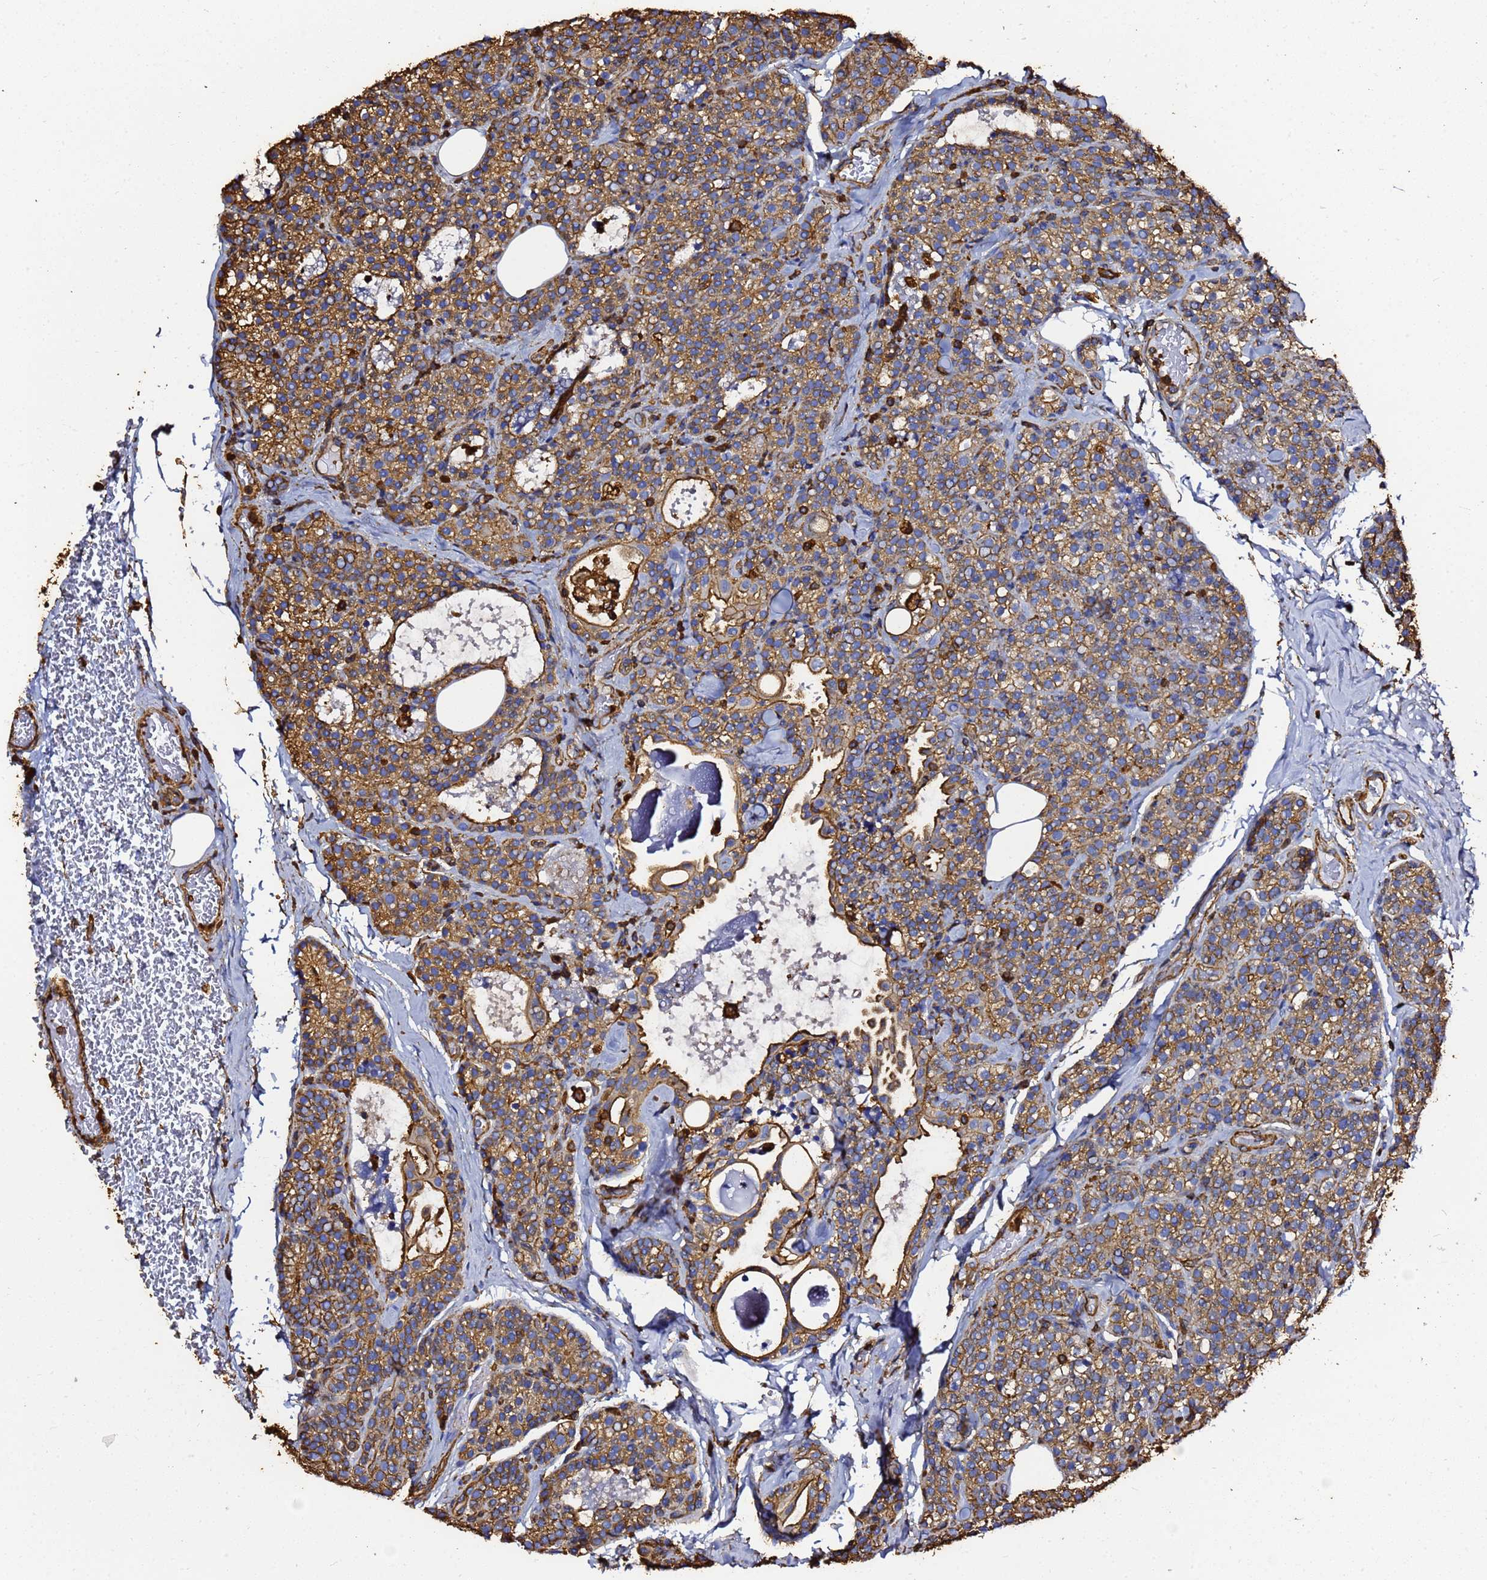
{"staining": {"intensity": "moderate", "quantity": ">75%", "location": "cytoplasmic/membranous"}, "tissue": "parathyroid gland", "cell_type": "Glandular cells", "image_type": "normal", "snomed": [{"axis": "morphology", "description": "Normal tissue, NOS"}, {"axis": "topography", "description": "Parathyroid gland"}], "caption": "IHC histopathology image of normal parathyroid gland stained for a protein (brown), which demonstrates medium levels of moderate cytoplasmic/membranous positivity in approximately >75% of glandular cells.", "gene": "ACTA1", "patient": {"sex": "female", "age": 45}}